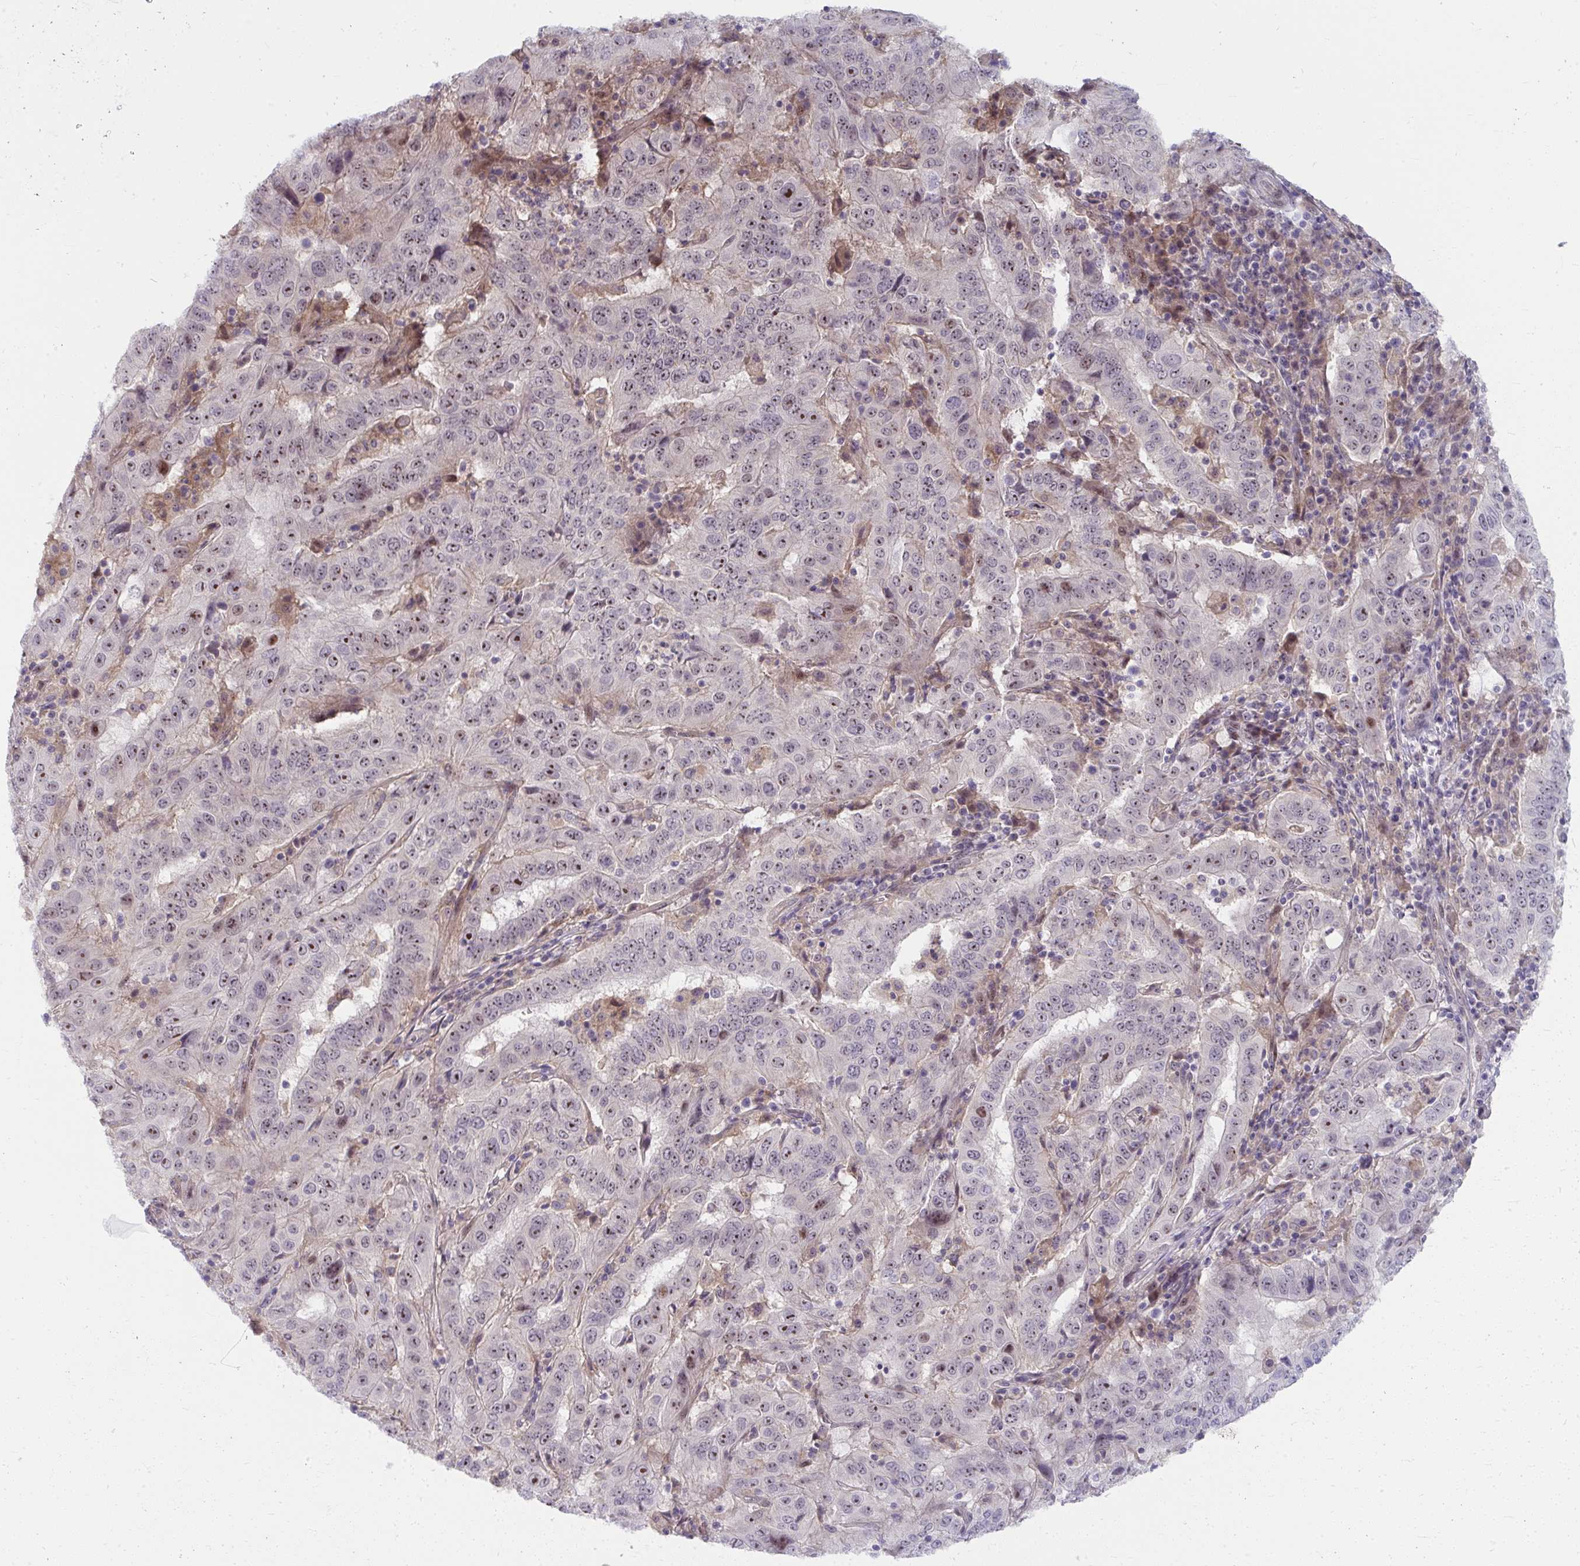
{"staining": {"intensity": "moderate", "quantity": "25%-75%", "location": "nuclear"}, "tissue": "pancreatic cancer", "cell_type": "Tumor cells", "image_type": "cancer", "snomed": [{"axis": "morphology", "description": "Adenocarcinoma, NOS"}, {"axis": "topography", "description": "Pancreas"}], "caption": "An image of pancreatic adenocarcinoma stained for a protein shows moderate nuclear brown staining in tumor cells.", "gene": "MUS81", "patient": {"sex": "male", "age": 63}}